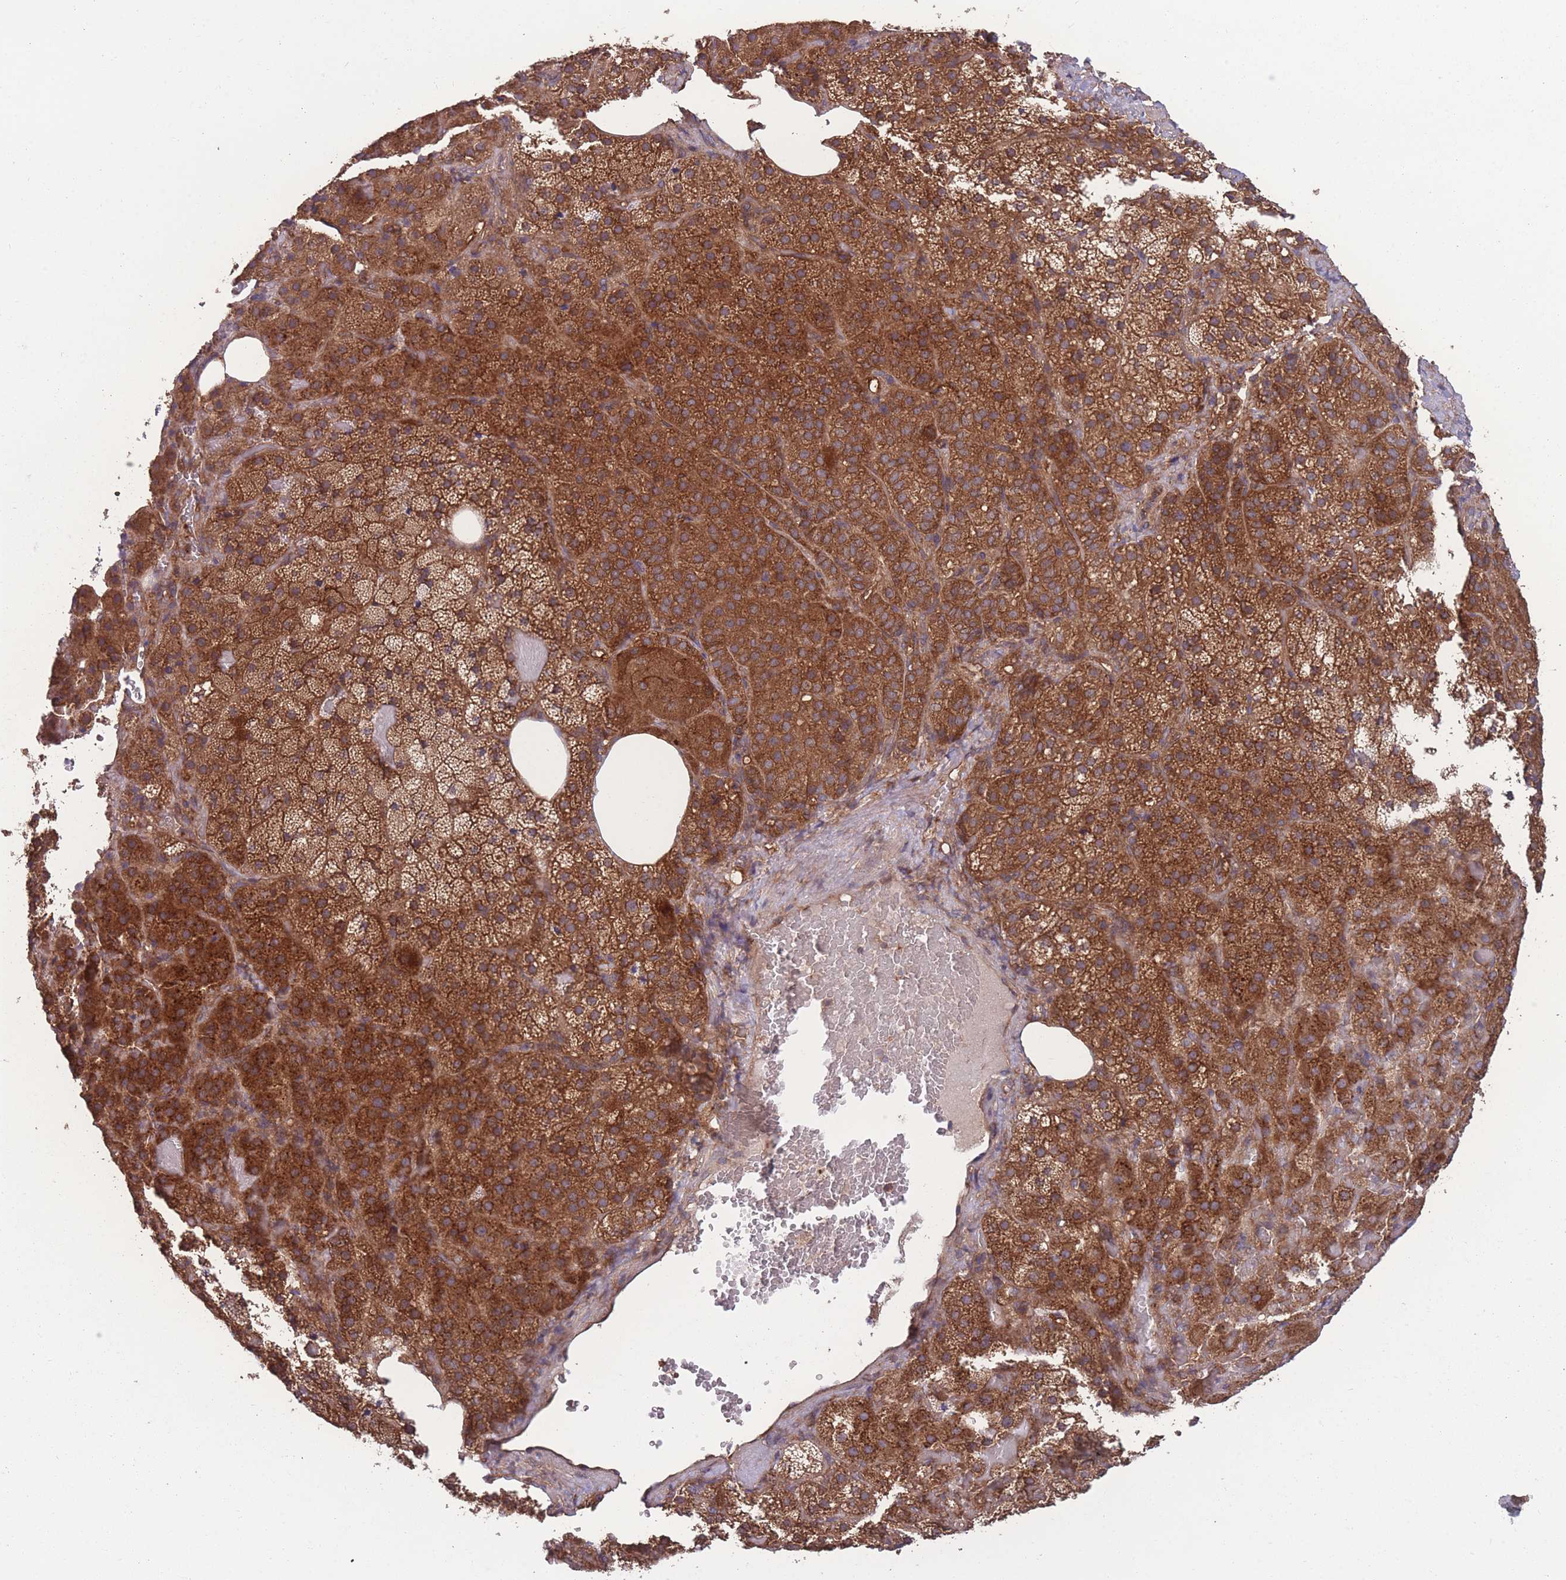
{"staining": {"intensity": "strong", "quantity": ">75%", "location": "cytoplasmic/membranous"}, "tissue": "adrenal gland", "cell_type": "Glandular cells", "image_type": "normal", "snomed": [{"axis": "morphology", "description": "Normal tissue, NOS"}, {"axis": "topography", "description": "Adrenal gland"}], "caption": "A high-resolution micrograph shows immunohistochemistry (IHC) staining of unremarkable adrenal gland, which exhibits strong cytoplasmic/membranous expression in about >75% of glandular cells.", "gene": "ZPR1", "patient": {"sex": "female", "age": 59}}